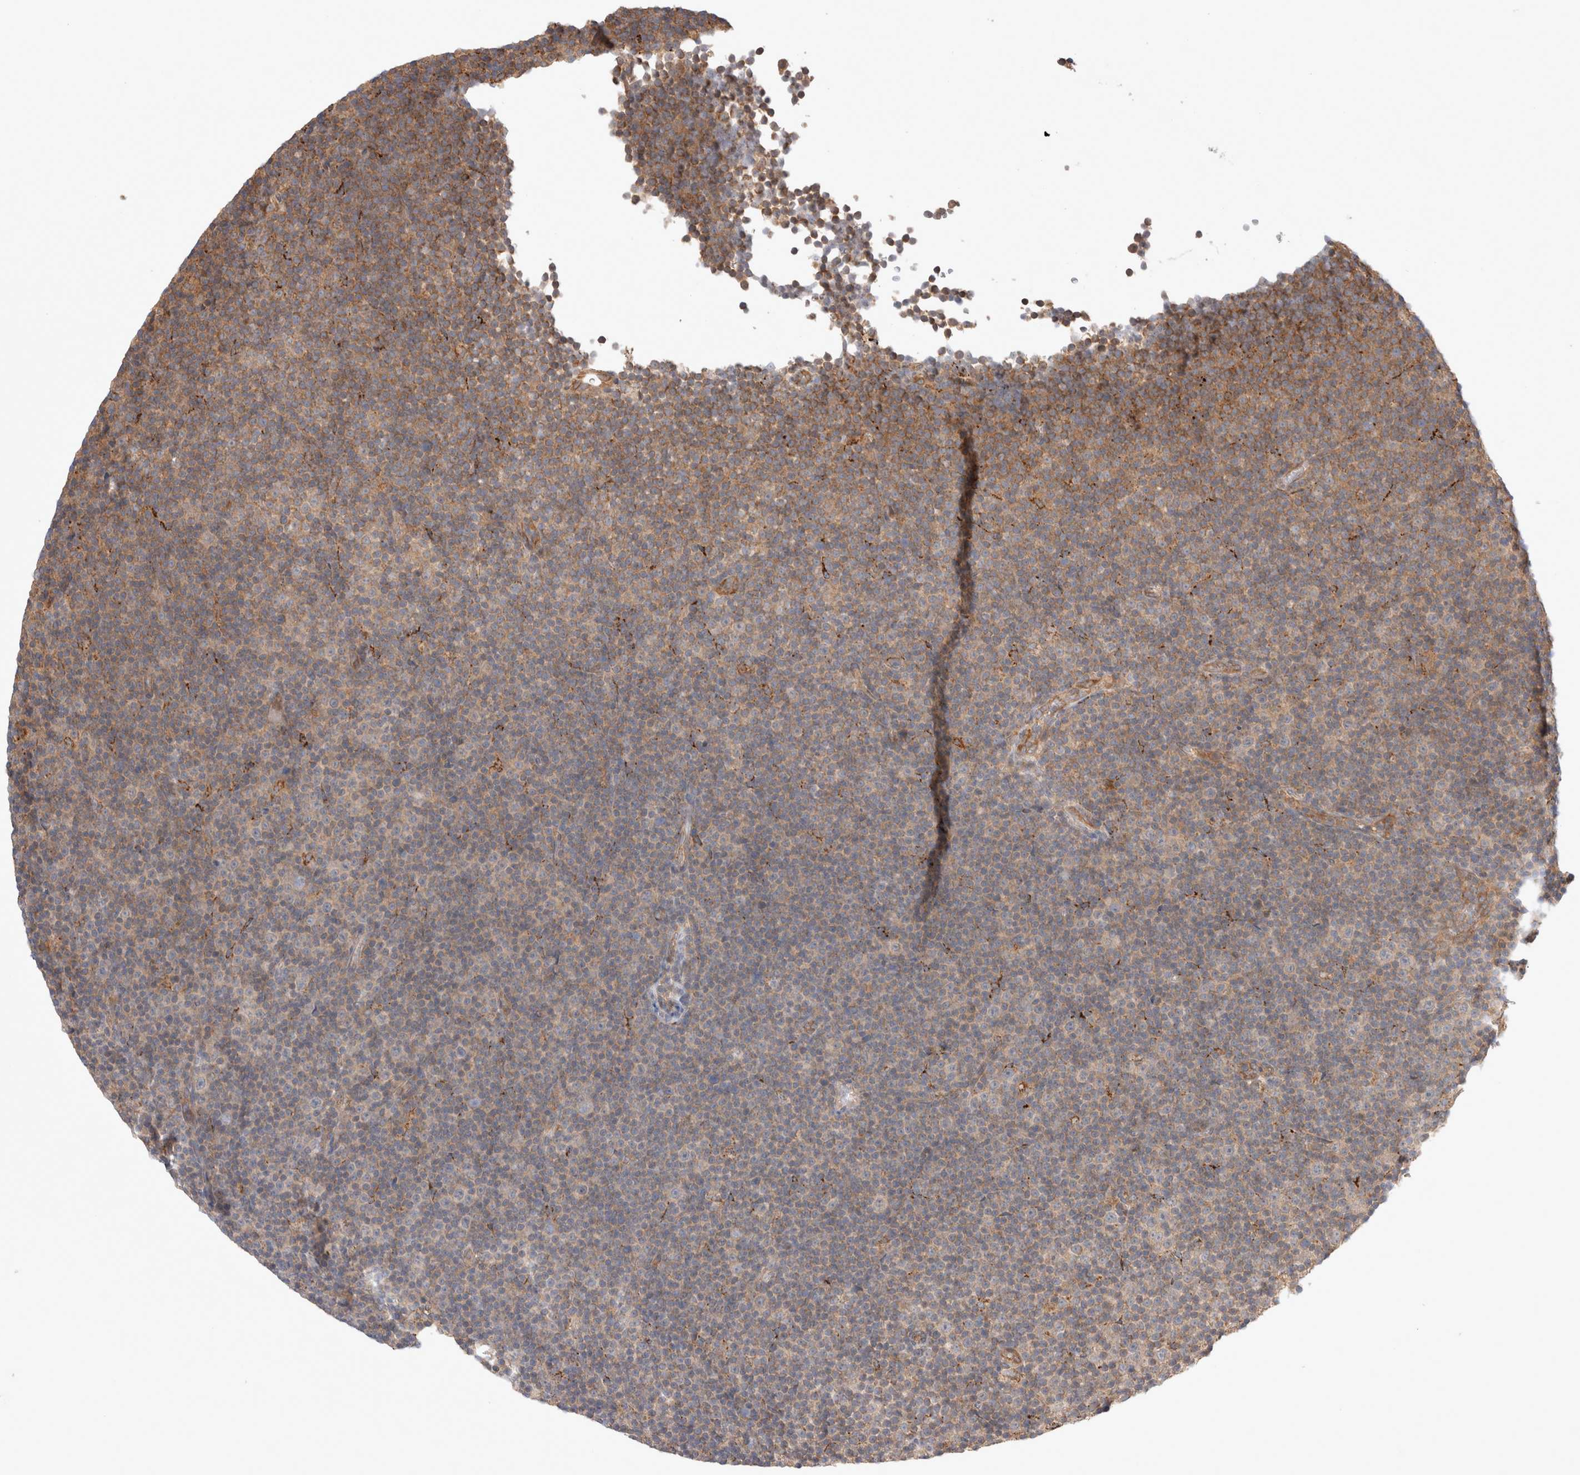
{"staining": {"intensity": "weak", "quantity": "<25%", "location": "cytoplasmic/membranous"}, "tissue": "lymphoma", "cell_type": "Tumor cells", "image_type": "cancer", "snomed": [{"axis": "morphology", "description": "Malignant lymphoma, non-Hodgkin's type, Low grade"}, {"axis": "topography", "description": "Lymph node"}], "caption": "Immunohistochemical staining of human lymphoma displays no significant positivity in tumor cells.", "gene": "HROB", "patient": {"sex": "female", "age": 67}}